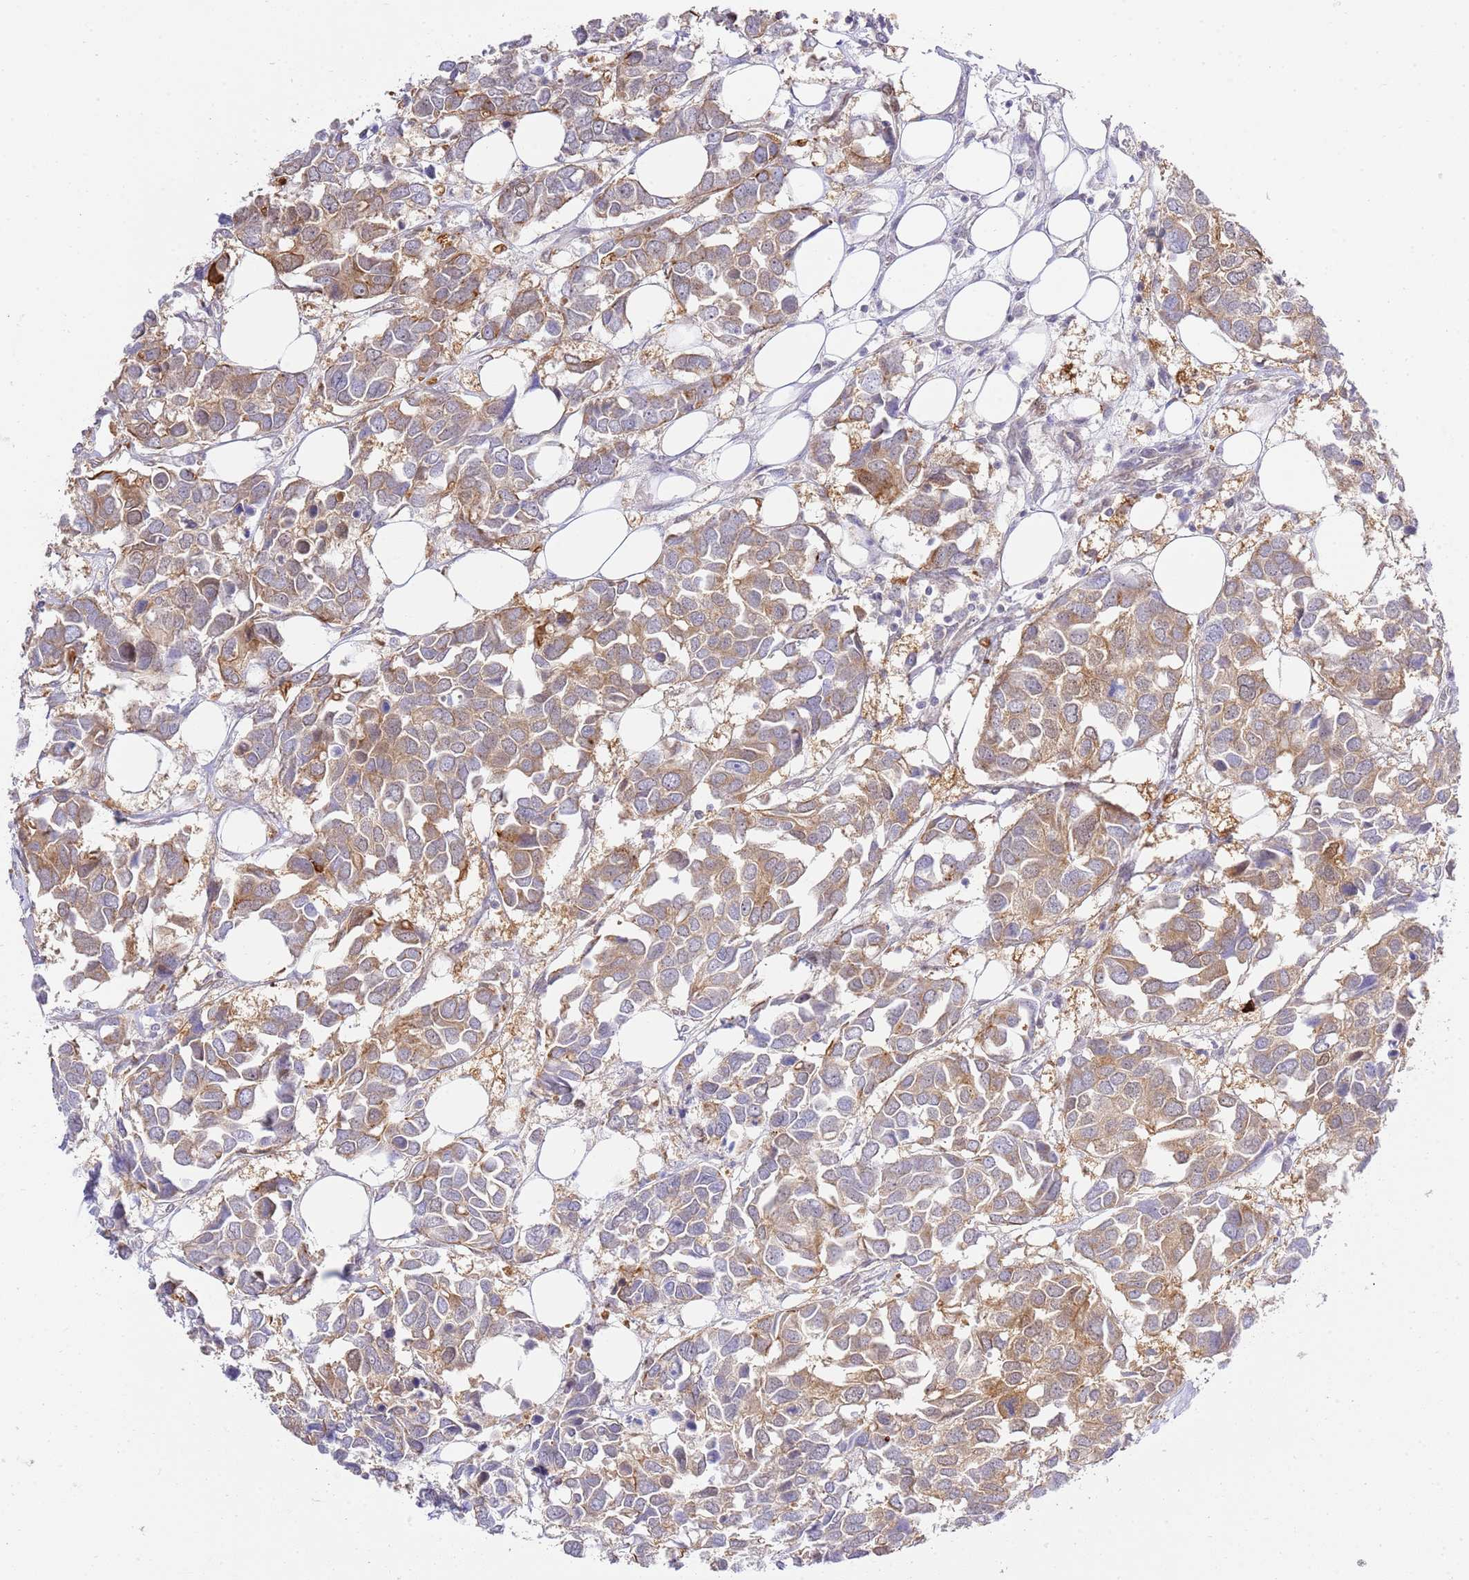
{"staining": {"intensity": "weak", "quantity": ">75%", "location": "cytoplasmic/membranous"}, "tissue": "breast cancer", "cell_type": "Tumor cells", "image_type": "cancer", "snomed": [{"axis": "morphology", "description": "Duct carcinoma"}, {"axis": "topography", "description": "Breast"}], "caption": "IHC (DAB) staining of human breast cancer (invasive ductal carcinoma) shows weak cytoplasmic/membranous protein positivity in about >75% of tumor cells.", "gene": "TRIM37", "patient": {"sex": "female", "age": 83}}